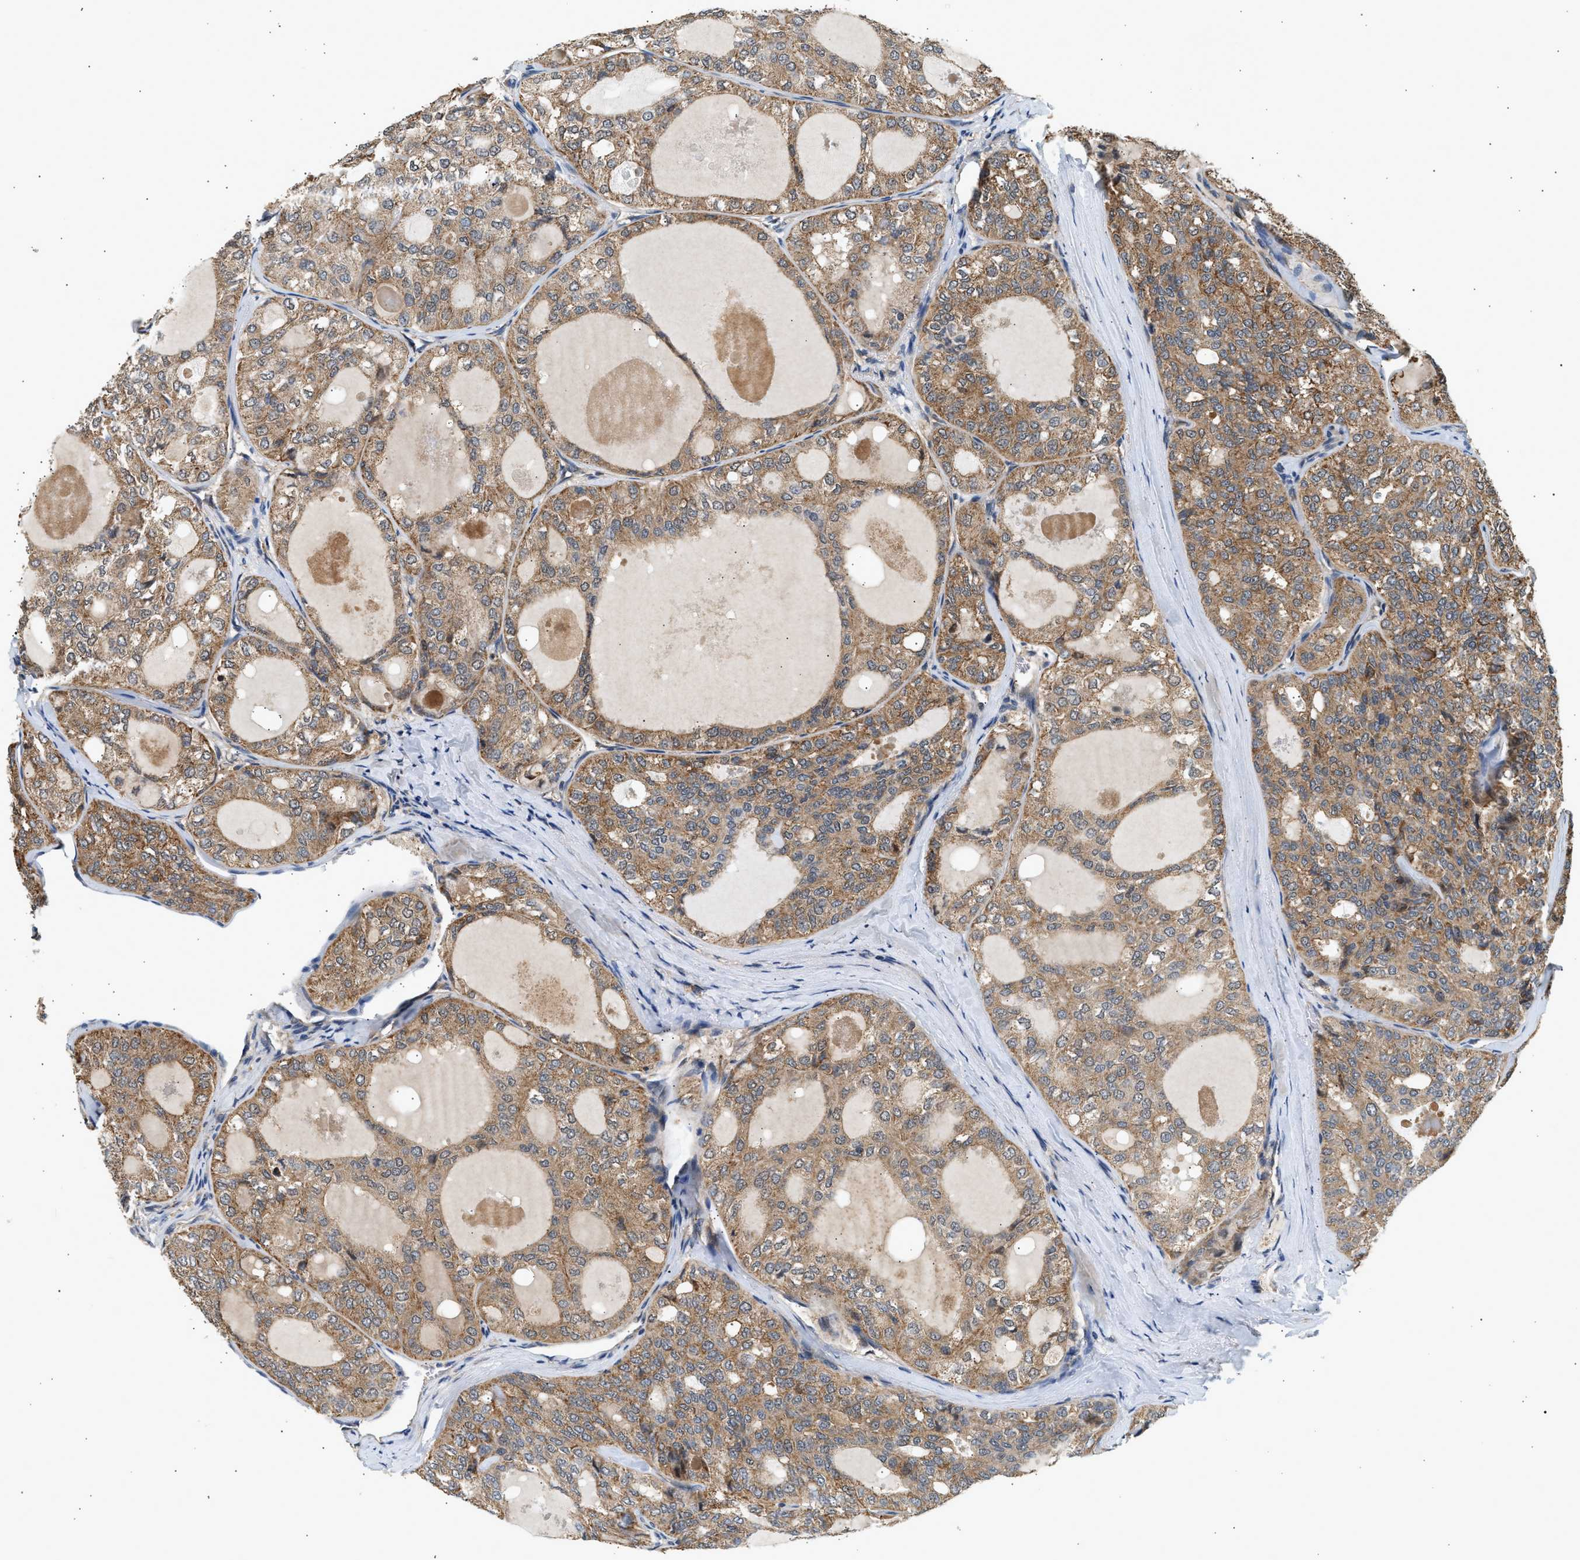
{"staining": {"intensity": "moderate", "quantity": ">75%", "location": "cytoplasmic/membranous"}, "tissue": "thyroid cancer", "cell_type": "Tumor cells", "image_type": "cancer", "snomed": [{"axis": "morphology", "description": "Follicular adenoma carcinoma, NOS"}, {"axis": "topography", "description": "Thyroid gland"}], "caption": "An IHC image of tumor tissue is shown. Protein staining in brown highlights moderate cytoplasmic/membranous positivity in thyroid follicular adenoma carcinoma within tumor cells. The staining was performed using DAB (3,3'-diaminobenzidine), with brown indicating positive protein expression. Nuclei are stained blue with hematoxylin.", "gene": "DUSP14", "patient": {"sex": "male", "age": 75}}